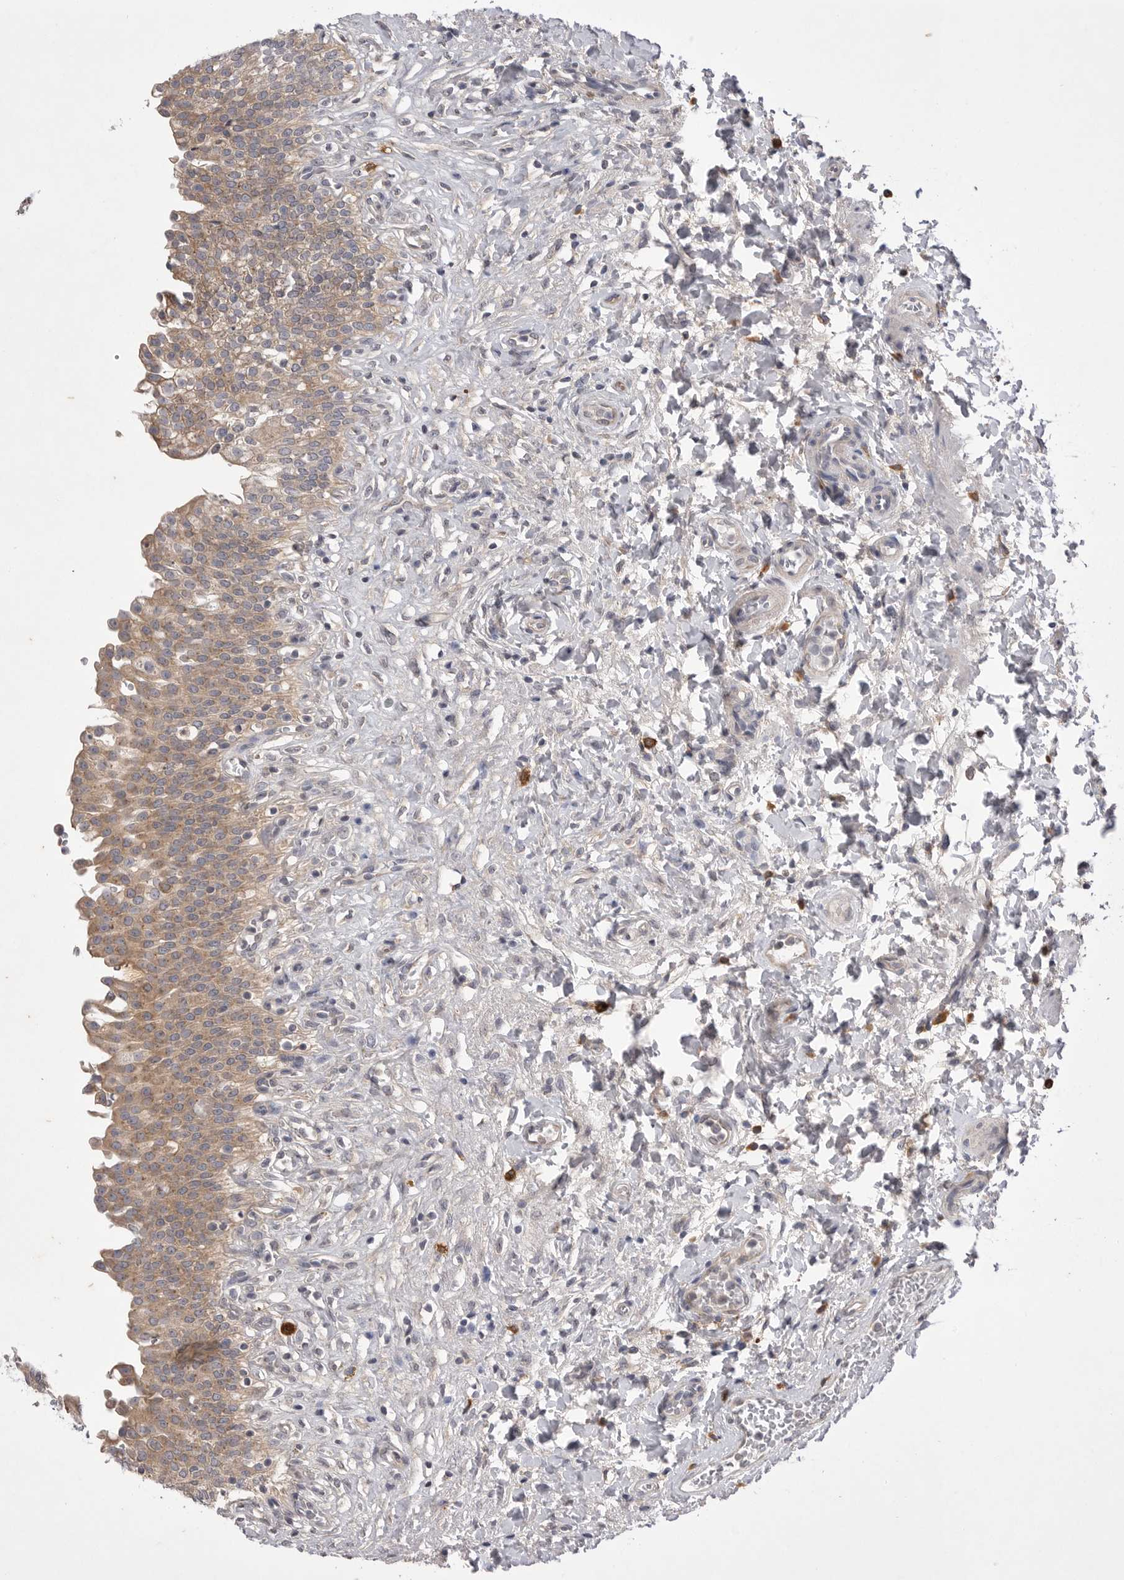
{"staining": {"intensity": "moderate", "quantity": ">75%", "location": "cytoplasmic/membranous"}, "tissue": "urinary bladder", "cell_type": "Urothelial cells", "image_type": "normal", "snomed": [{"axis": "morphology", "description": "Urothelial carcinoma, High grade"}, {"axis": "topography", "description": "Urinary bladder"}], "caption": "Urinary bladder was stained to show a protein in brown. There is medium levels of moderate cytoplasmic/membranous staining in approximately >75% of urothelial cells. (DAB IHC with brightfield microscopy, high magnification).", "gene": "VAC14", "patient": {"sex": "male", "age": 46}}